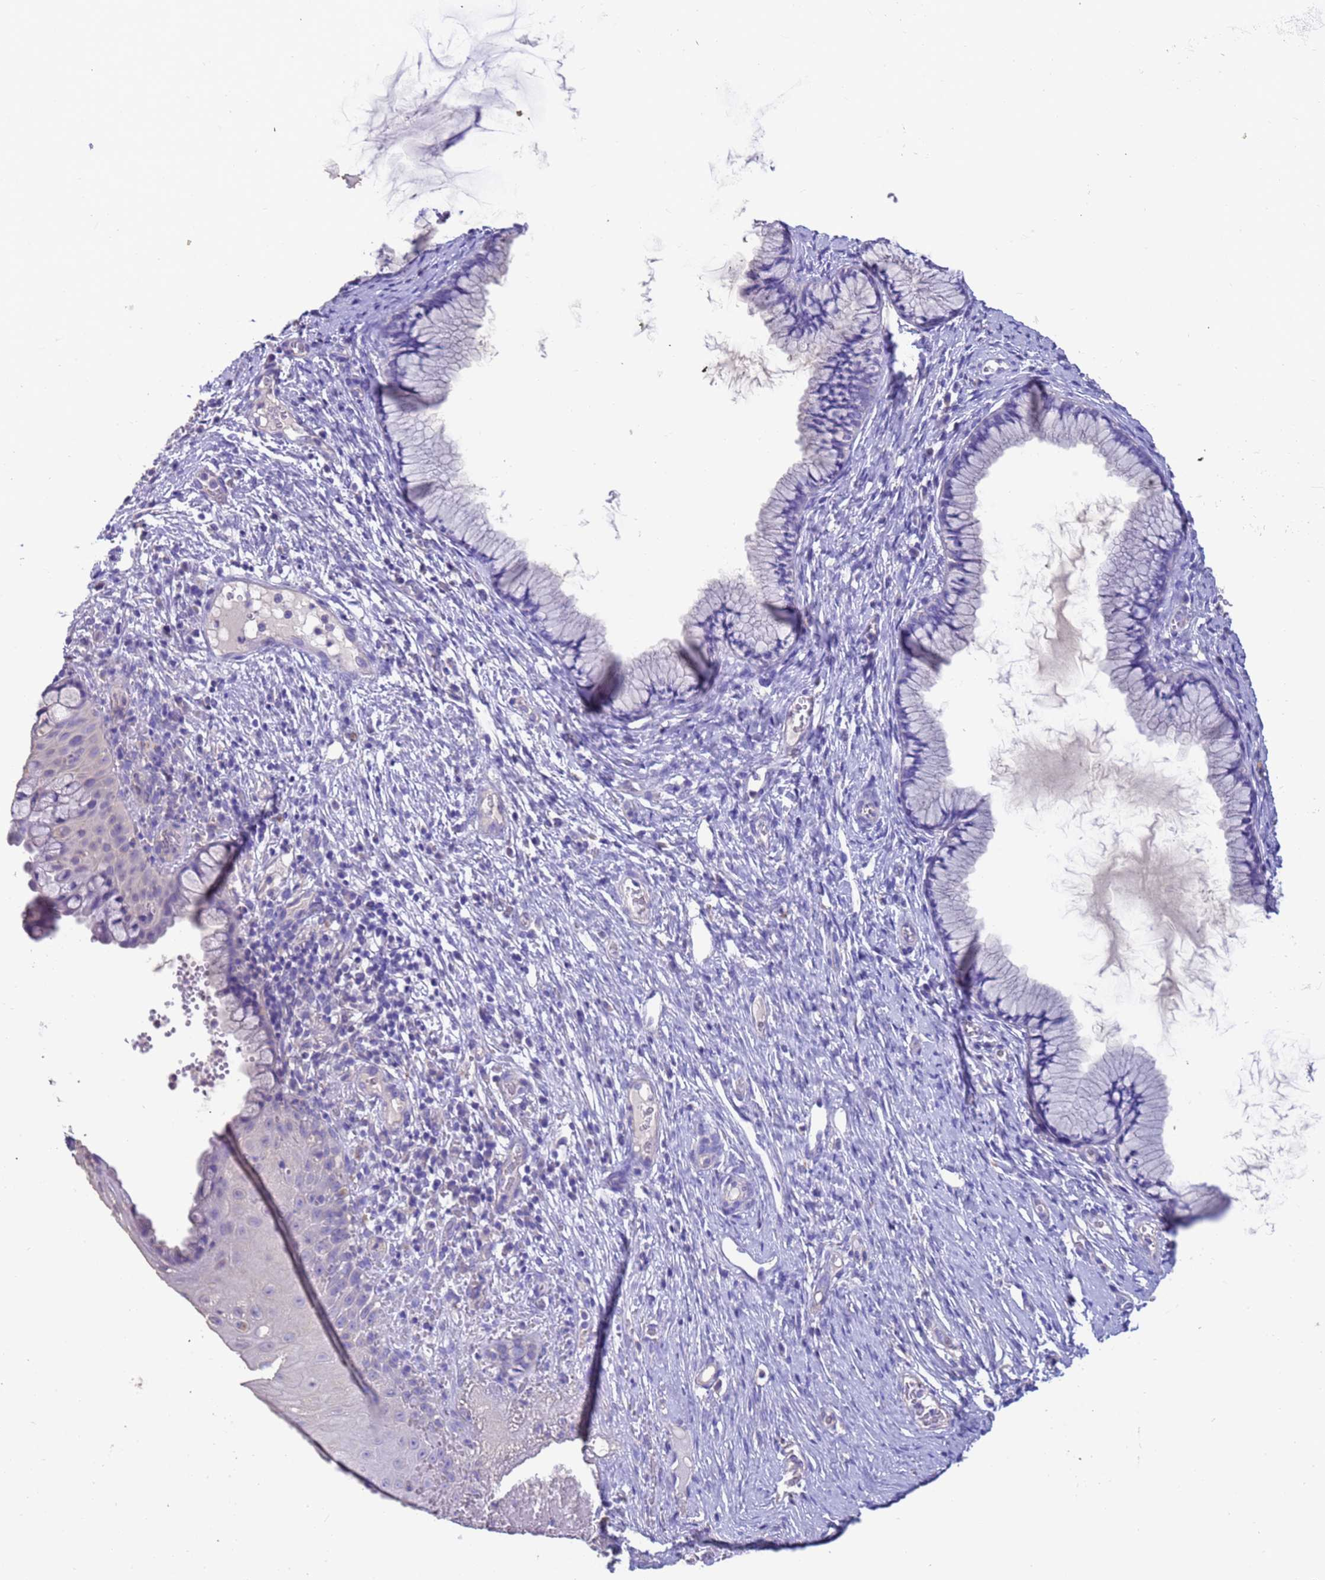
{"staining": {"intensity": "negative", "quantity": "none", "location": "none"}, "tissue": "cervix", "cell_type": "Glandular cells", "image_type": "normal", "snomed": [{"axis": "morphology", "description": "Normal tissue, NOS"}, {"axis": "topography", "description": "Cervix"}], "caption": "Glandular cells are negative for protein expression in unremarkable human cervix. The staining is performed using DAB (3,3'-diaminobenzidine) brown chromogen with nuclei counter-stained in using hematoxylin.", "gene": "SRL", "patient": {"sex": "female", "age": 42}}